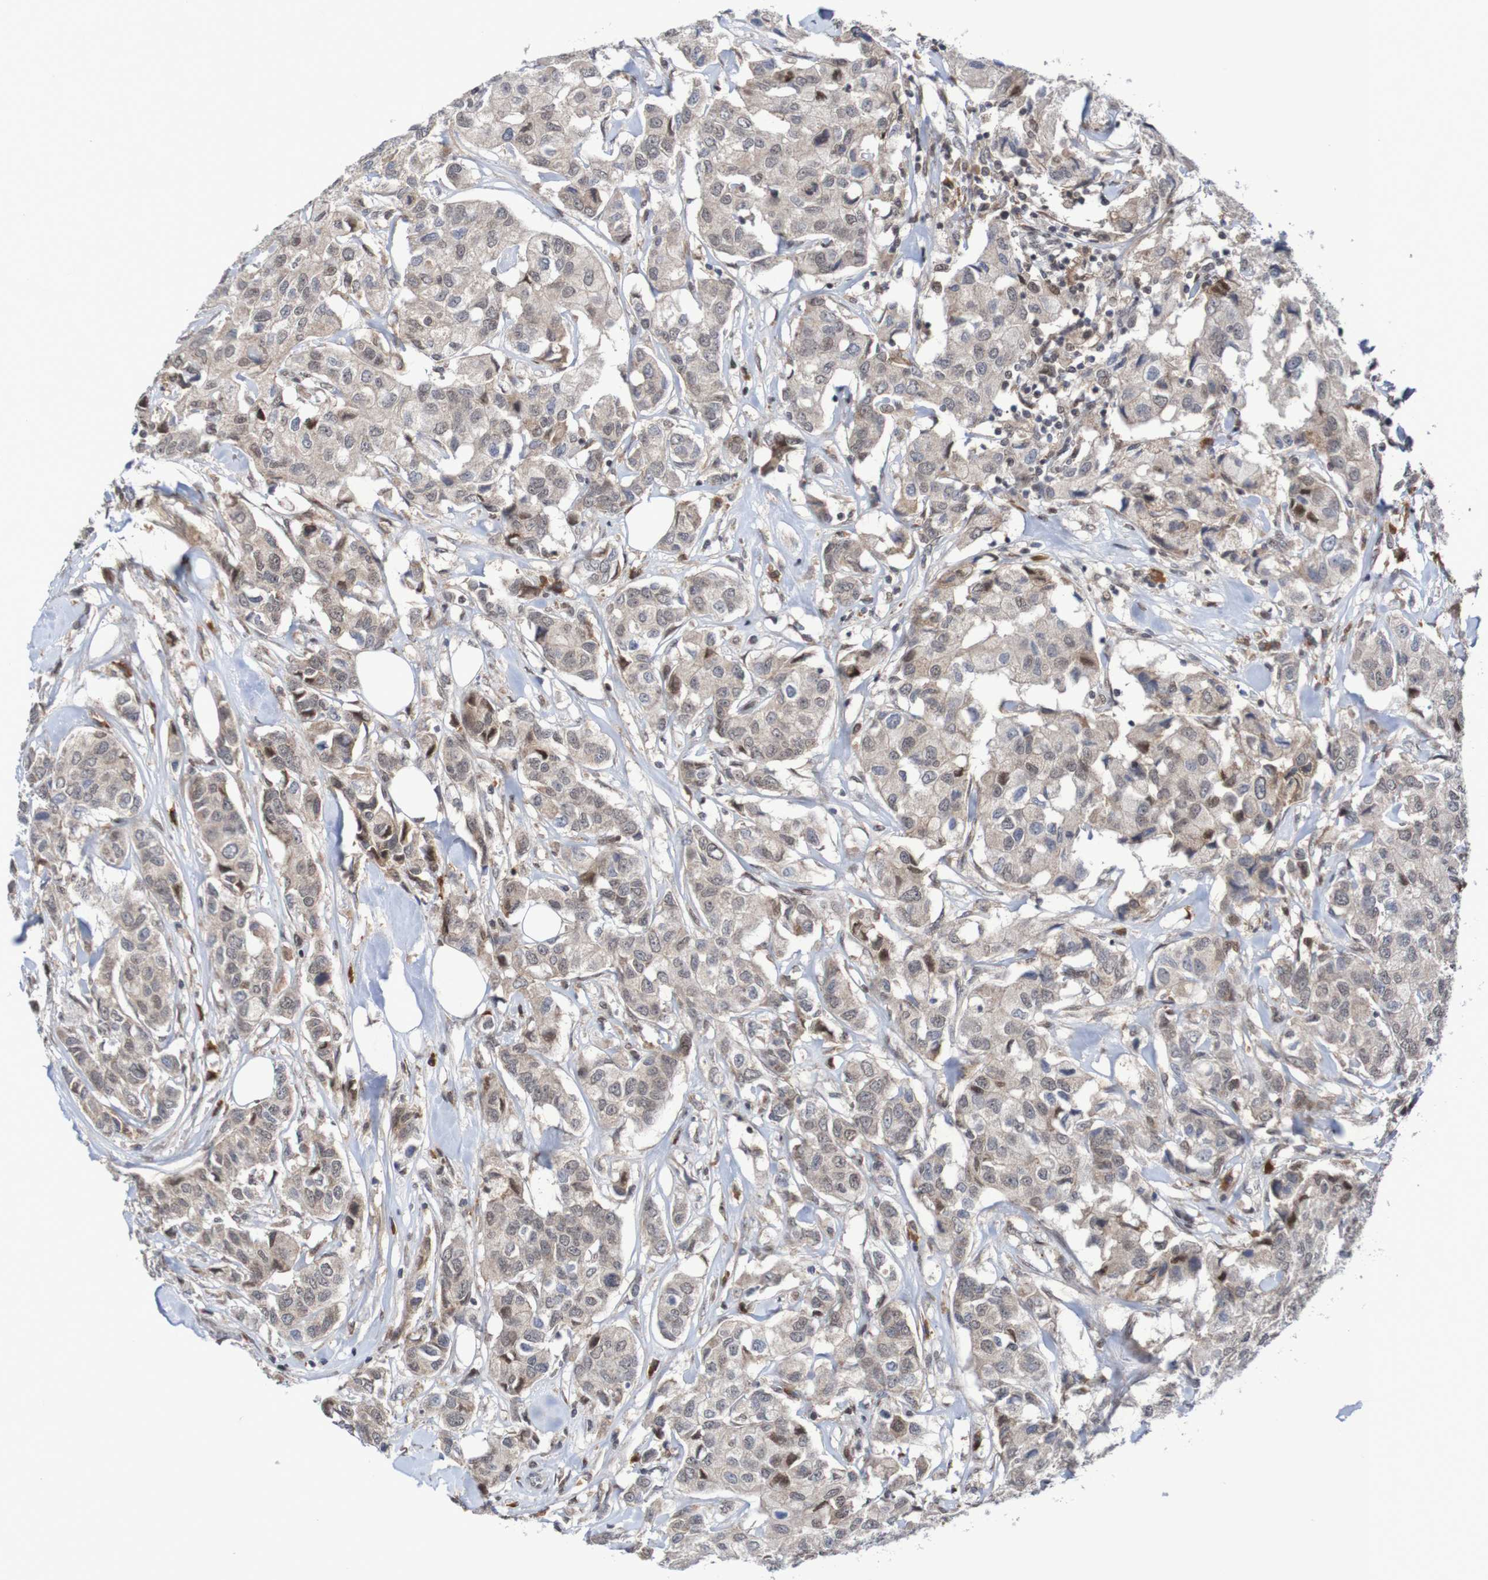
{"staining": {"intensity": "weak", "quantity": ">75%", "location": "cytoplasmic/membranous"}, "tissue": "breast cancer", "cell_type": "Tumor cells", "image_type": "cancer", "snomed": [{"axis": "morphology", "description": "Duct carcinoma"}, {"axis": "topography", "description": "Breast"}], "caption": "Immunohistochemistry (IHC) staining of breast cancer, which demonstrates low levels of weak cytoplasmic/membranous positivity in about >75% of tumor cells indicating weak cytoplasmic/membranous protein expression. The staining was performed using DAB (3,3'-diaminobenzidine) (brown) for protein detection and nuclei were counterstained in hematoxylin (blue).", "gene": "ITLN1", "patient": {"sex": "female", "age": 80}}